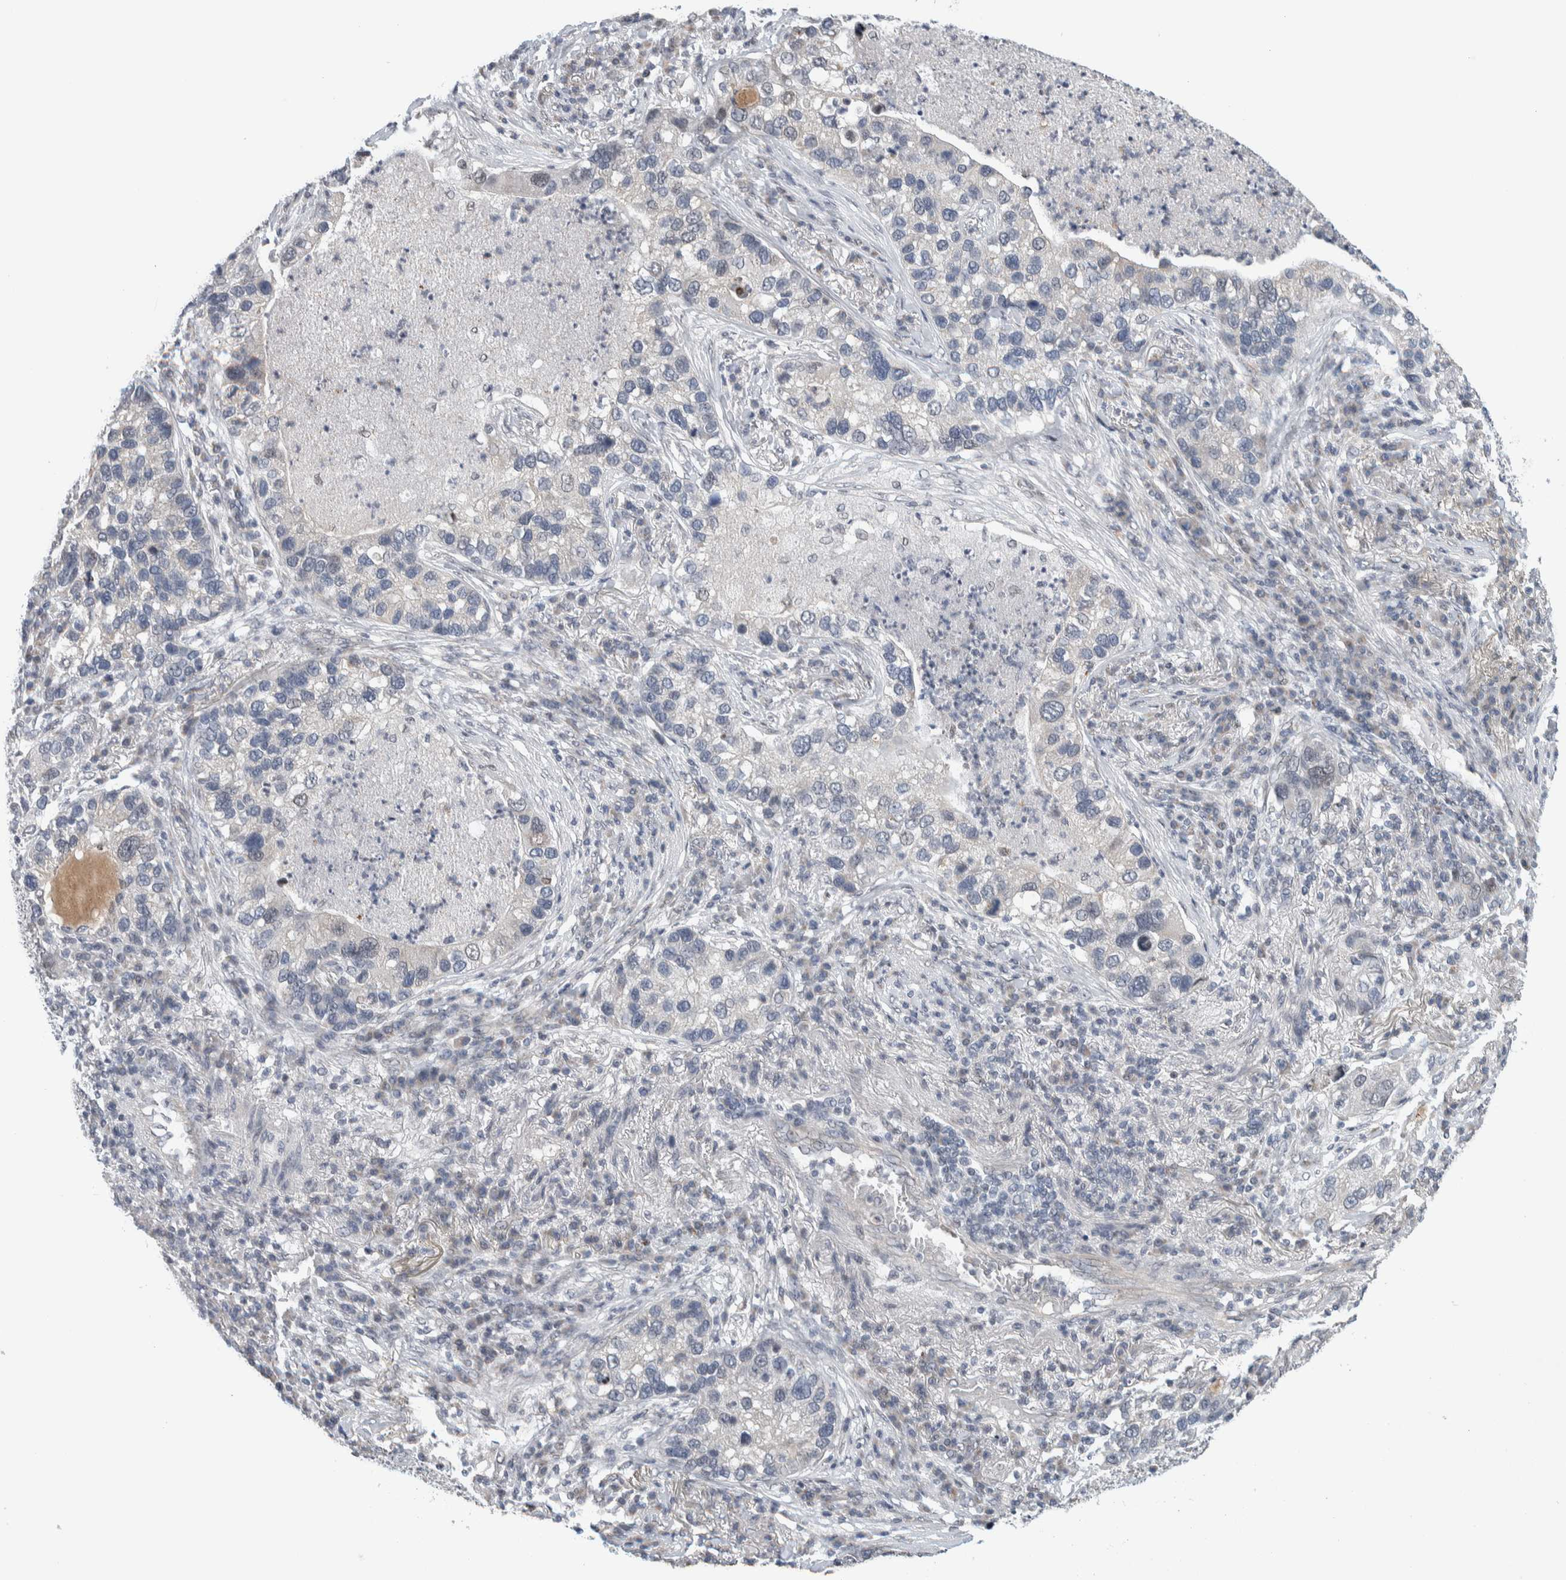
{"staining": {"intensity": "negative", "quantity": "none", "location": "none"}, "tissue": "lung cancer", "cell_type": "Tumor cells", "image_type": "cancer", "snomed": [{"axis": "morphology", "description": "Normal tissue, NOS"}, {"axis": "morphology", "description": "Adenocarcinoma, NOS"}, {"axis": "topography", "description": "Bronchus"}, {"axis": "topography", "description": "Lung"}], "caption": "Tumor cells show no significant protein staining in lung cancer (adenocarcinoma).", "gene": "NEUROD1", "patient": {"sex": "male", "age": 54}}